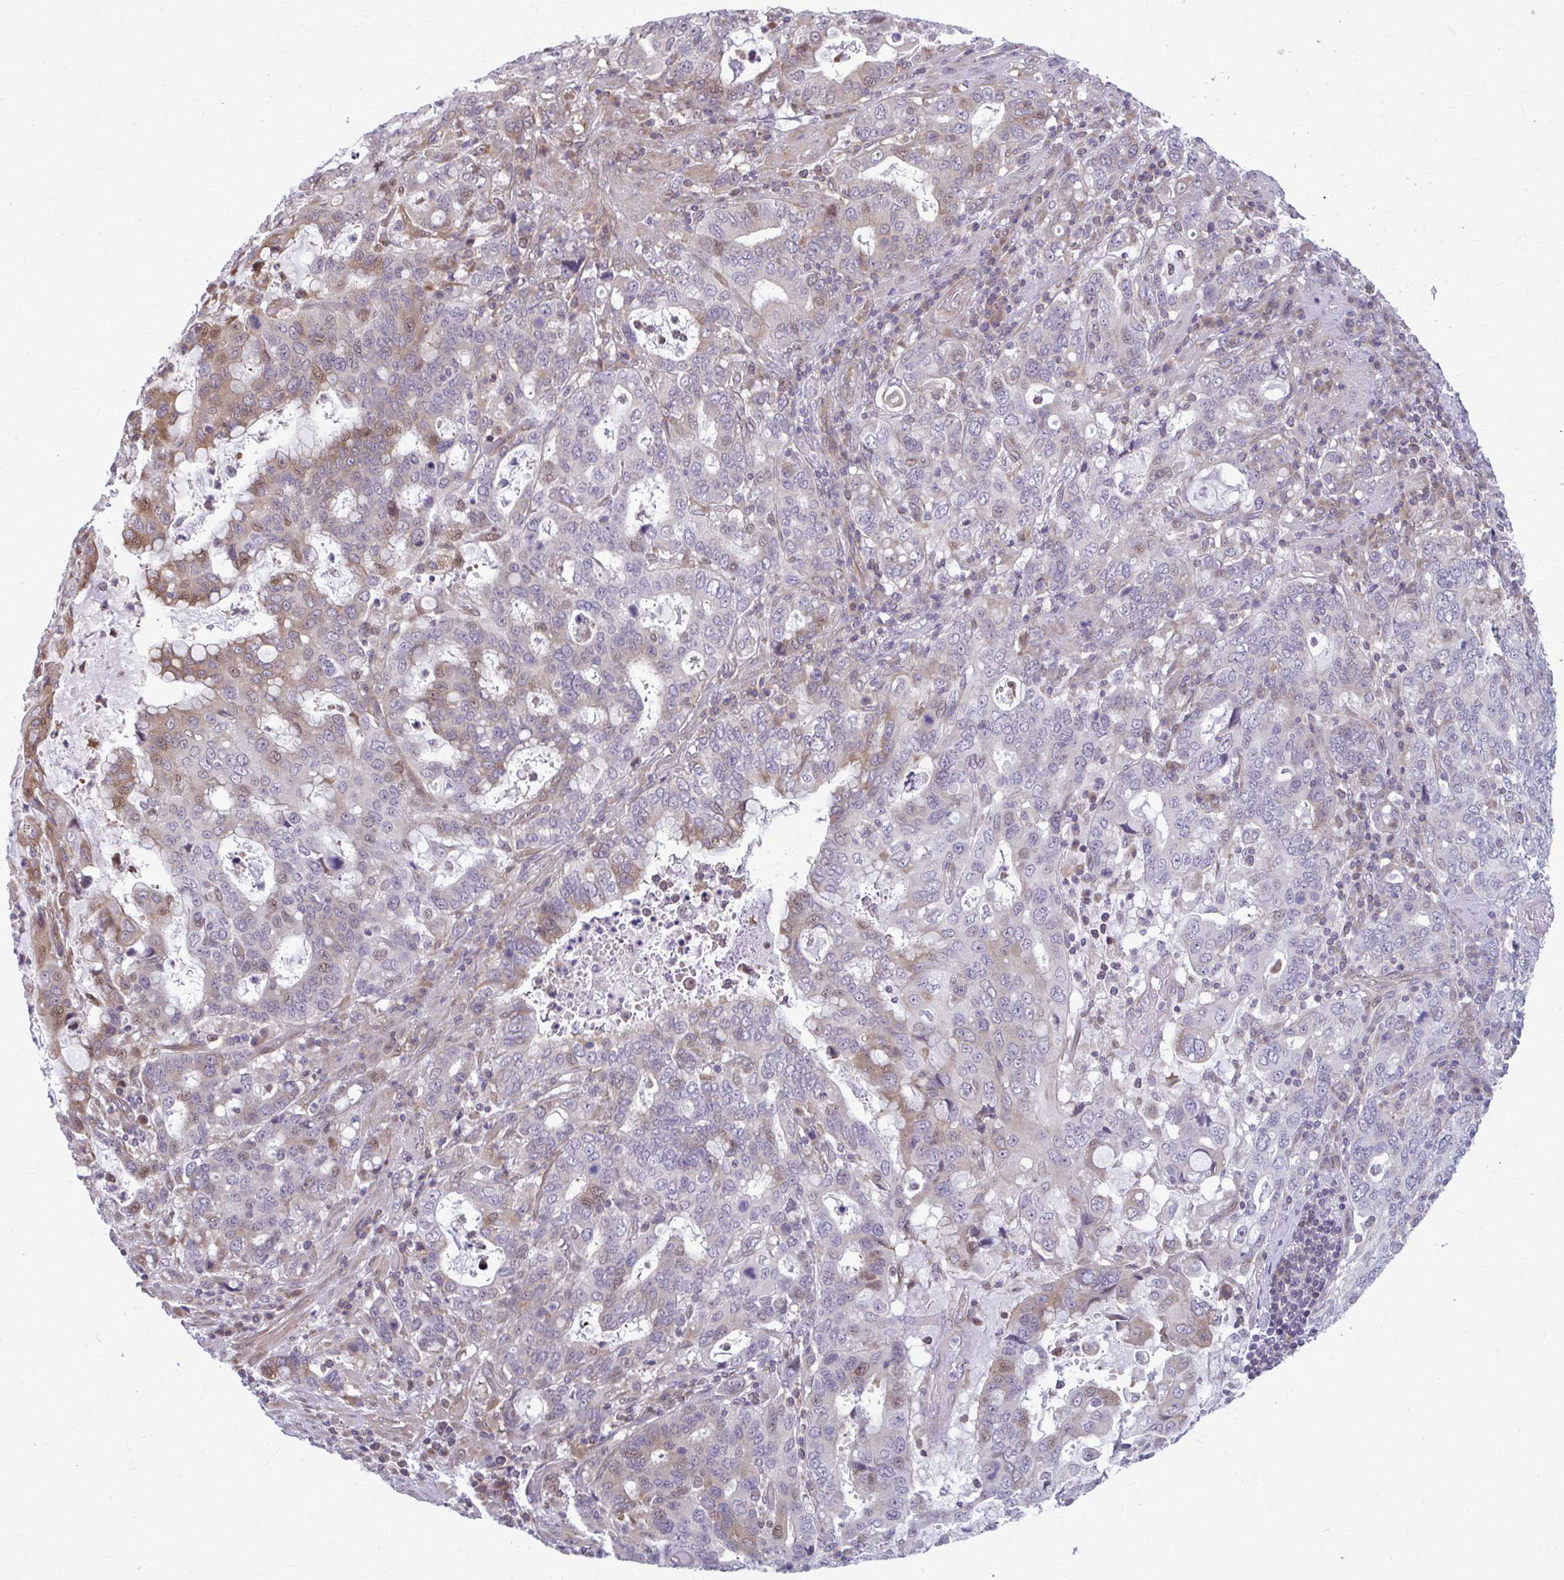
{"staining": {"intensity": "moderate", "quantity": "25%-75%", "location": "cytoplasmic/membranous,nuclear"}, "tissue": "stomach cancer", "cell_type": "Tumor cells", "image_type": "cancer", "snomed": [{"axis": "morphology", "description": "Adenocarcinoma, NOS"}, {"axis": "topography", "description": "Stomach, upper"}, {"axis": "topography", "description": "Stomach"}], "caption": "IHC of stomach adenocarcinoma reveals medium levels of moderate cytoplasmic/membranous and nuclear expression in approximately 25%-75% of tumor cells.", "gene": "MAF1", "patient": {"sex": "male", "age": 62}}